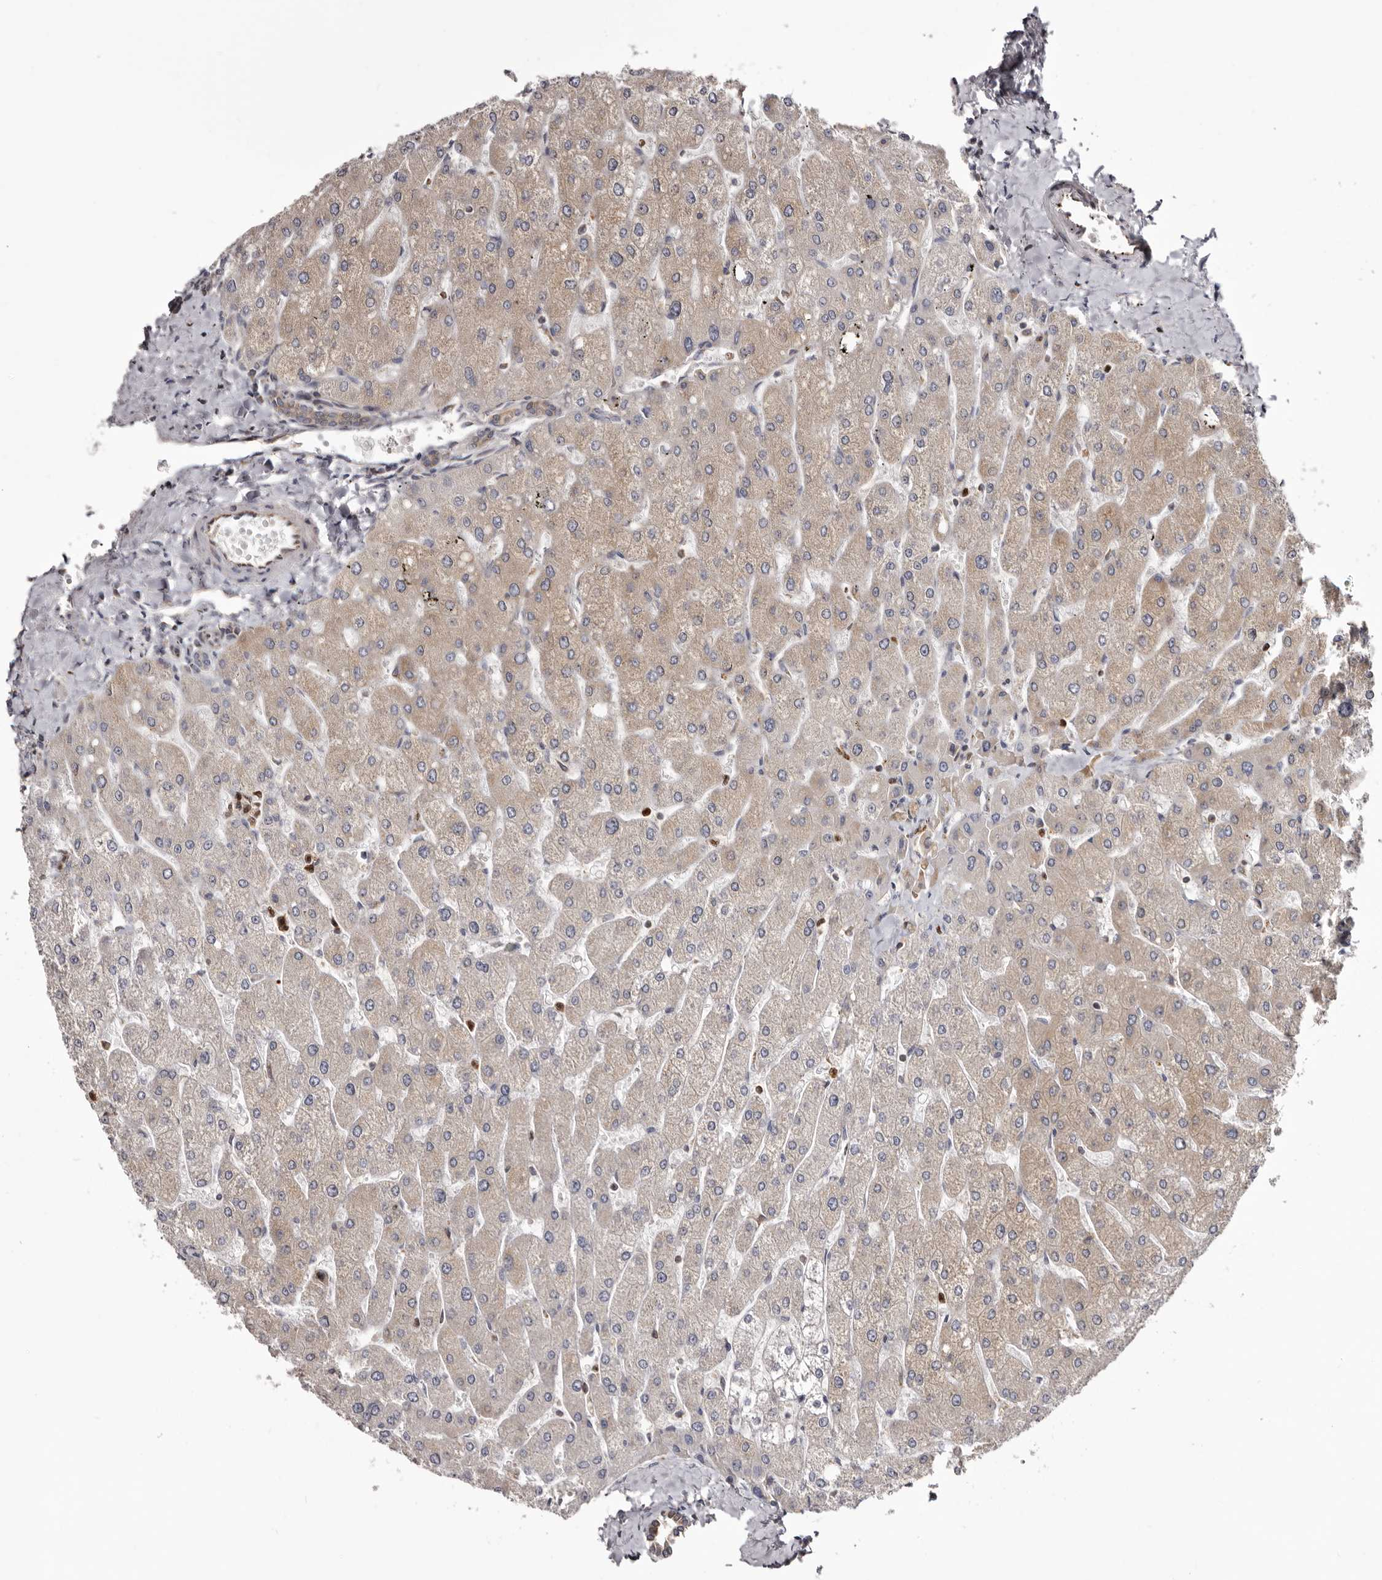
{"staining": {"intensity": "moderate", "quantity": ">75%", "location": "cytoplasmic/membranous"}, "tissue": "liver", "cell_type": "Cholangiocytes", "image_type": "normal", "snomed": [{"axis": "morphology", "description": "Normal tissue, NOS"}, {"axis": "topography", "description": "Liver"}], "caption": "Protein expression analysis of benign liver displays moderate cytoplasmic/membranous expression in about >75% of cholangiocytes.", "gene": "C4orf3", "patient": {"sex": "male", "age": 55}}